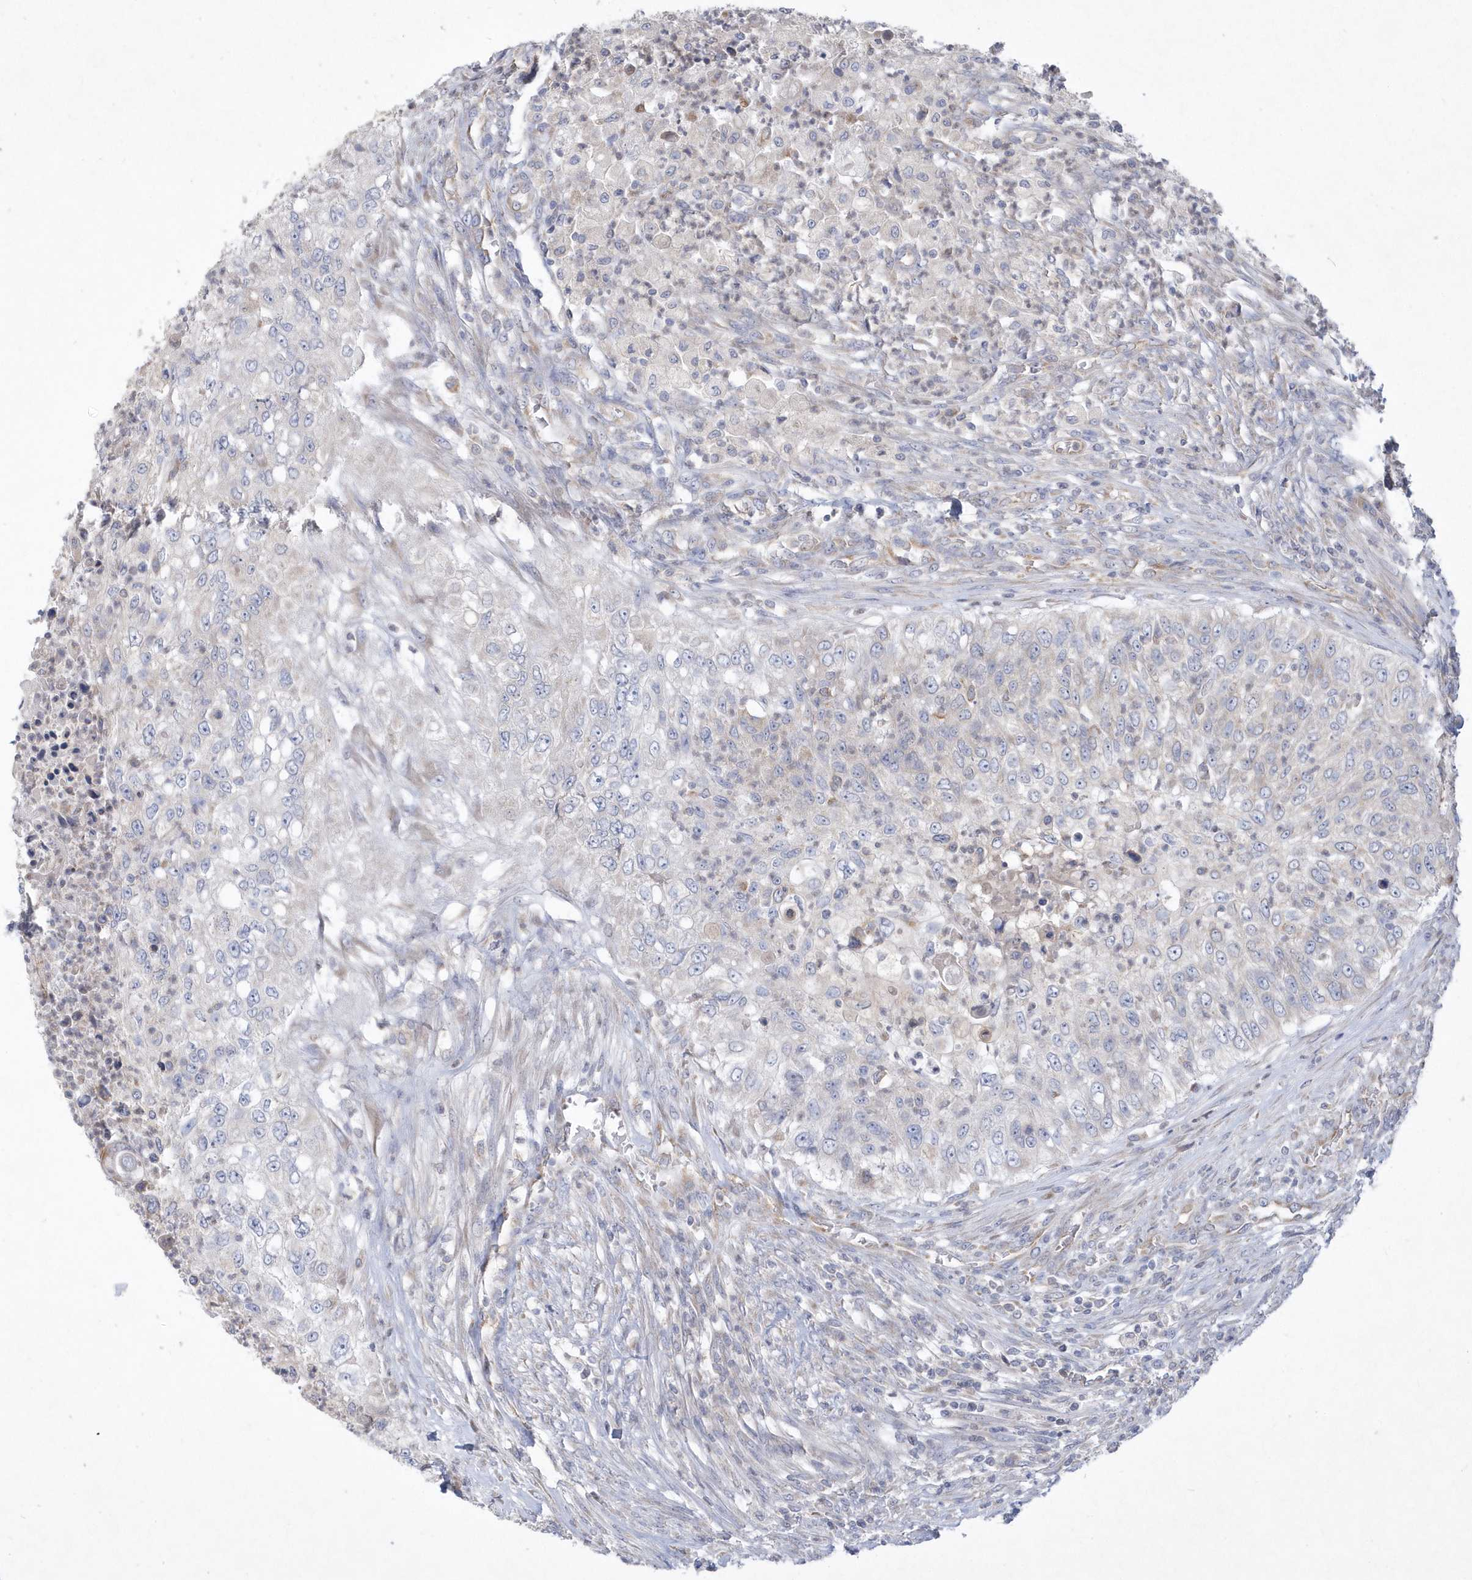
{"staining": {"intensity": "negative", "quantity": "none", "location": "none"}, "tissue": "urothelial cancer", "cell_type": "Tumor cells", "image_type": "cancer", "snomed": [{"axis": "morphology", "description": "Urothelial carcinoma, High grade"}, {"axis": "topography", "description": "Urinary bladder"}], "caption": "This micrograph is of urothelial cancer stained with immunohistochemistry to label a protein in brown with the nuclei are counter-stained blue. There is no staining in tumor cells.", "gene": "DGAT1", "patient": {"sex": "female", "age": 60}}